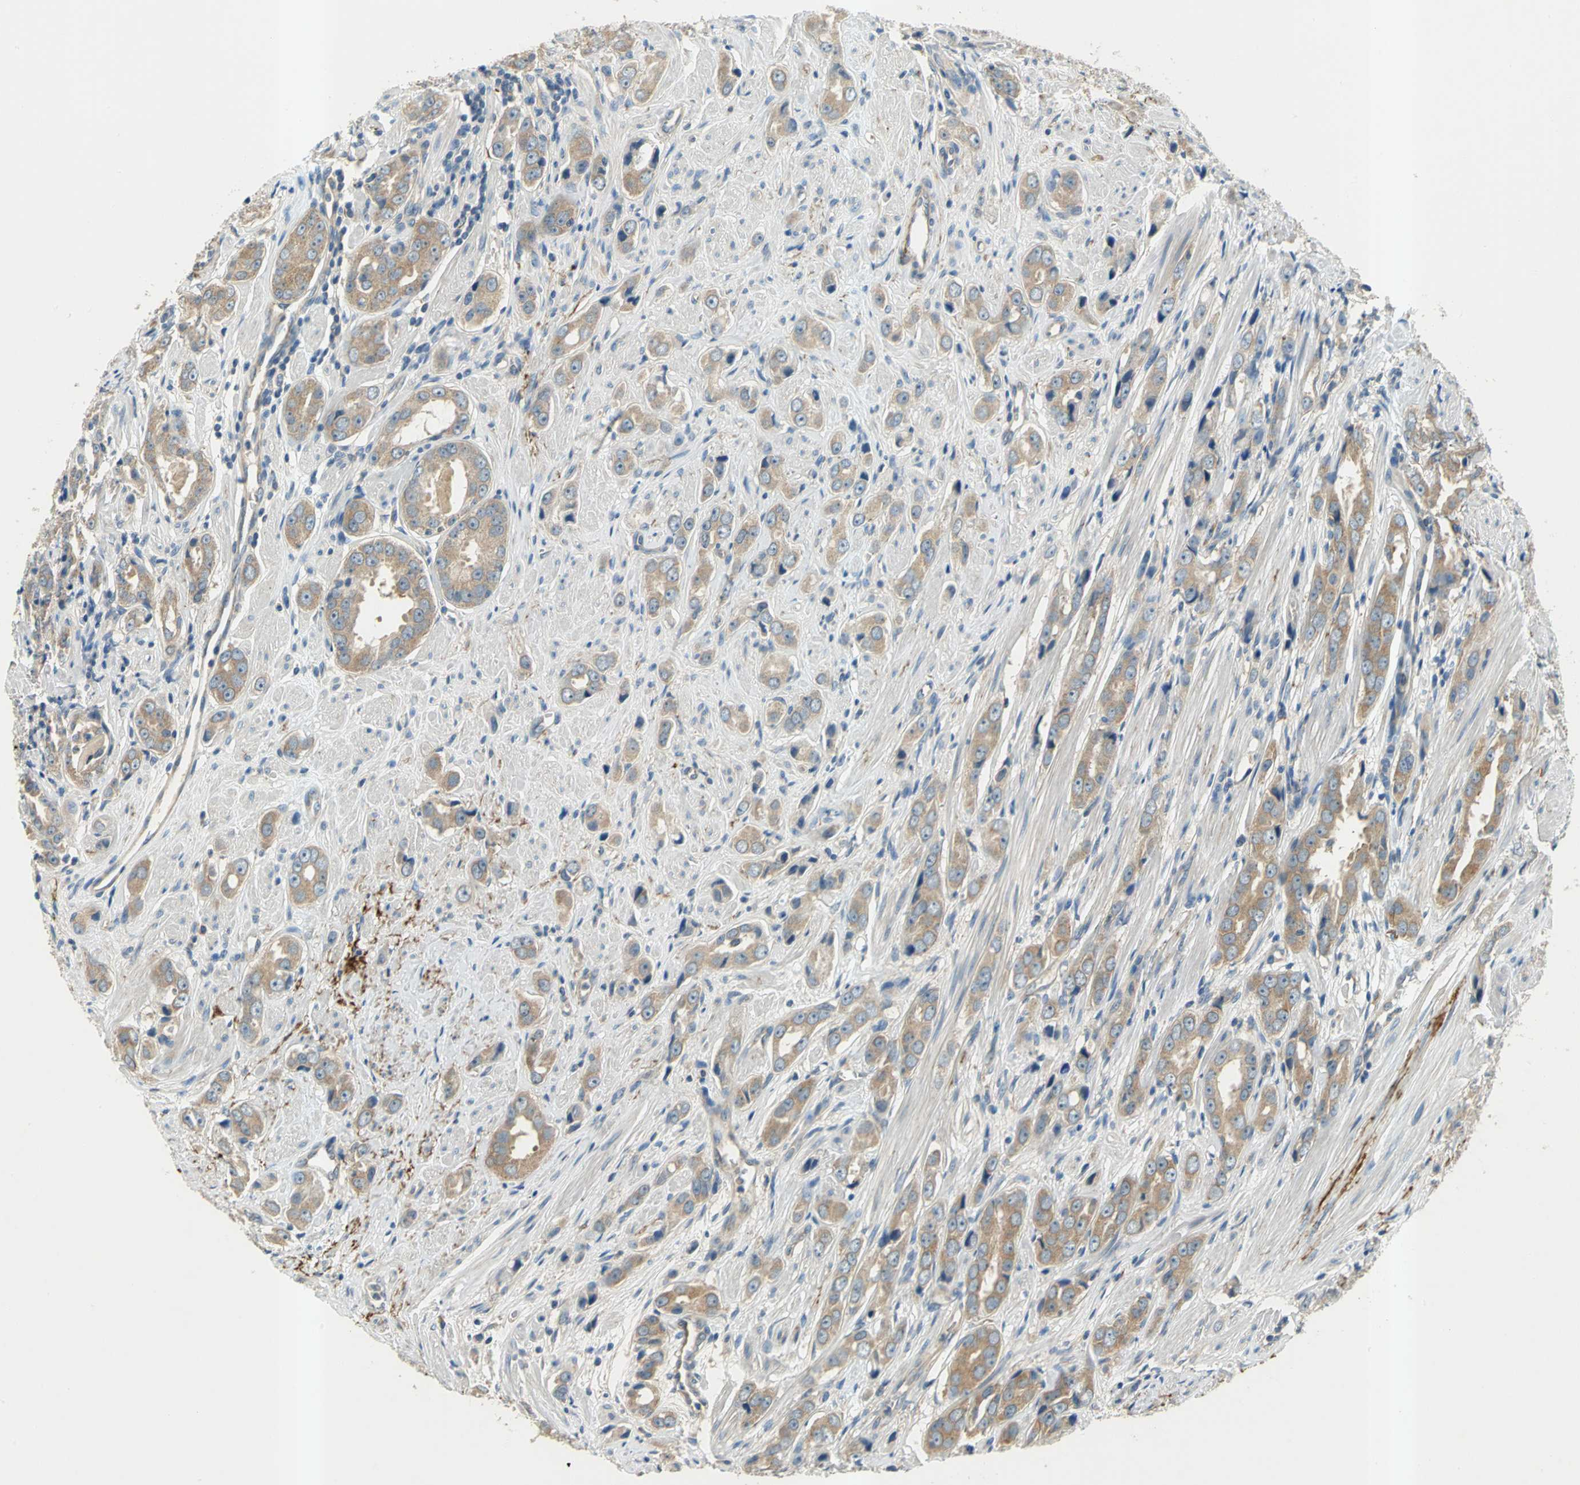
{"staining": {"intensity": "moderate", "quantity": ">75%", "location": "cytoplasmic/membranous"}, "tissue": "prostate cancer", "cell_type": "Tumor cells", "image_type": "cancer", "snomed": [{"axis": "morphology", "description": "Adenocarcinoma, Medium grade"}, {"axis": "topography", "description": "Prostate"}], "caption": "Immunohistochemical staining of prostate cancer (medium-grade adenocarcinoma) displays moderate cytoplasmic/membranous protein positivity in about >75% of tumor cells.", "gene": "SLC16A7", "patient": {"sex": "male", "age": 53}}